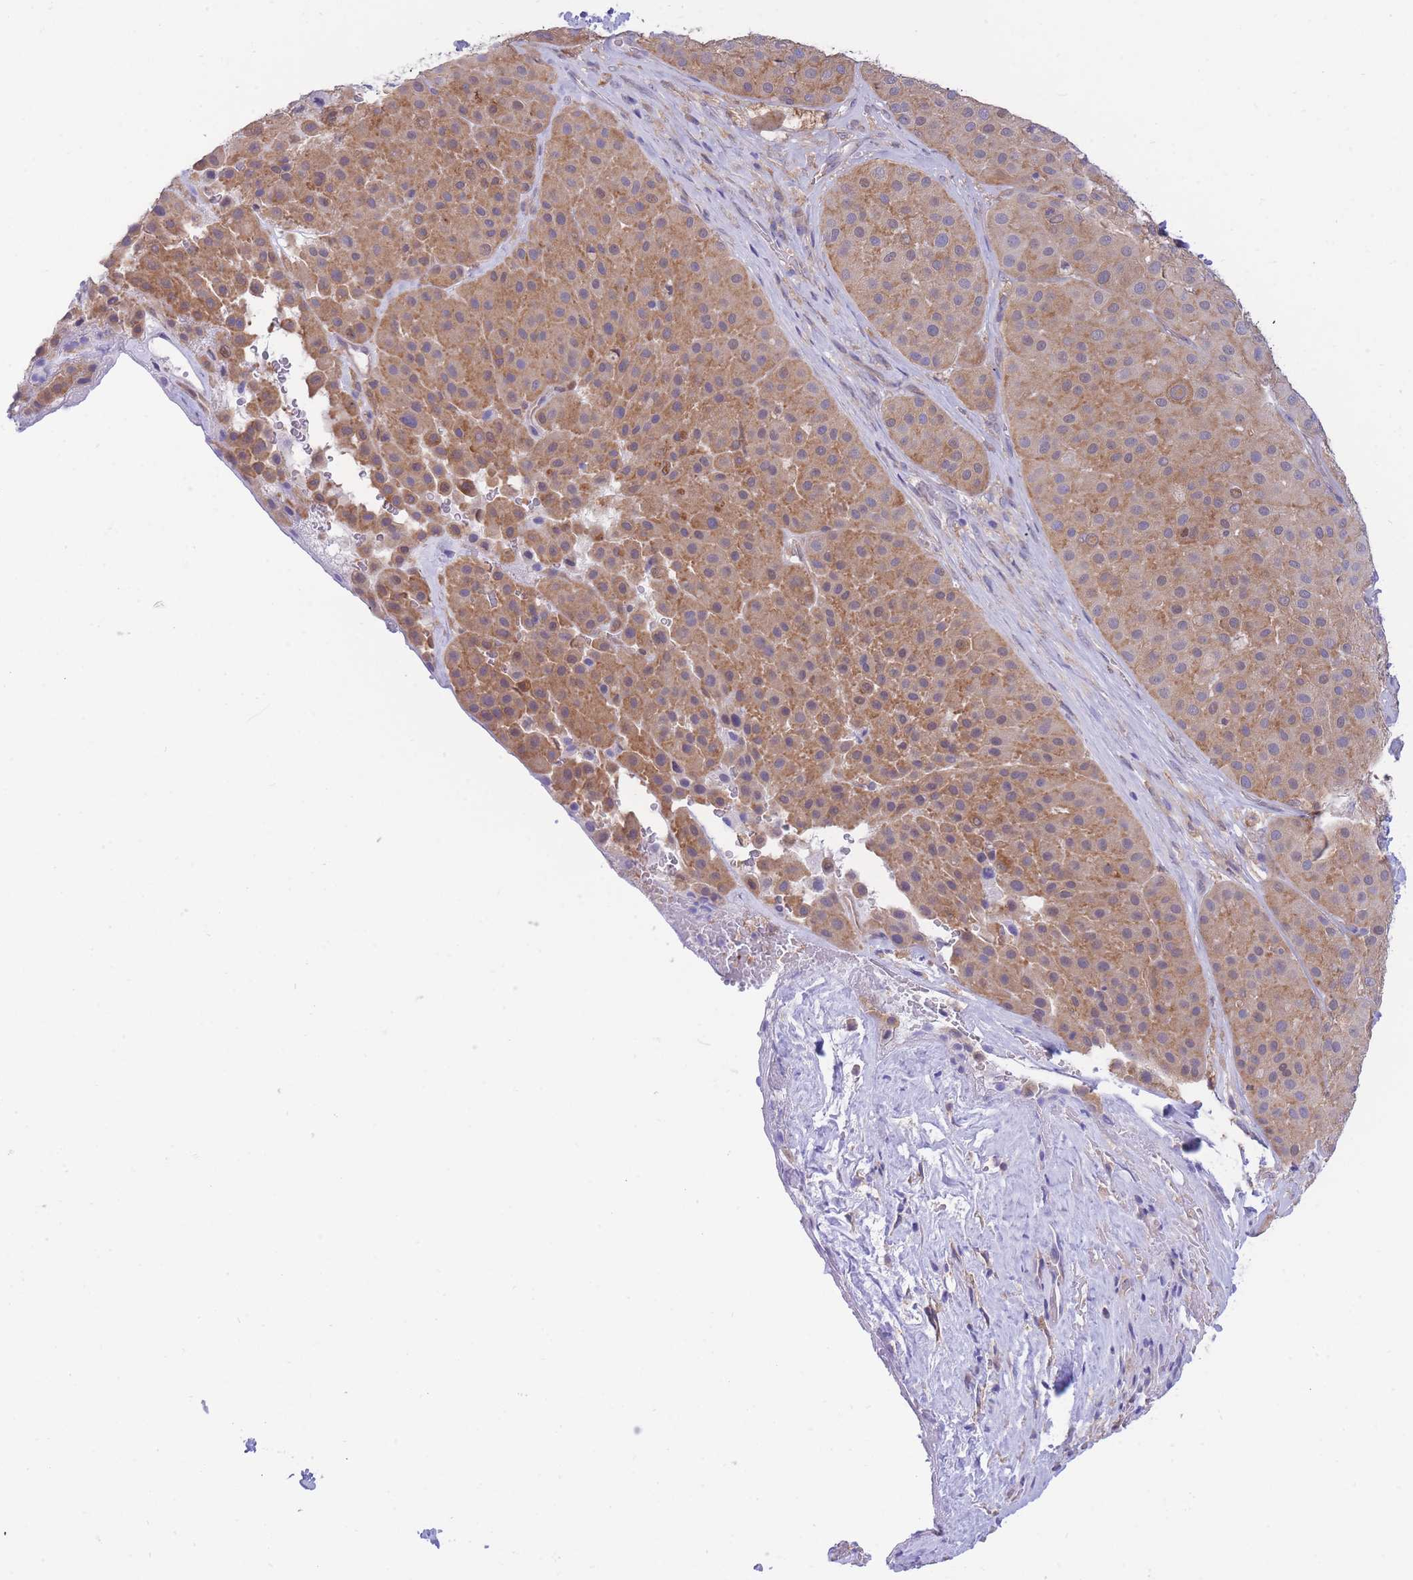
{"staining": {"intensity": "moderate", "quantity": ">75%", "location": "cytoplasmic/membranous"}, "tissue": "melanoma", "cell_type": "Tumor cells", "image_type": "cancer", "snomed": [{"axis": "morphology", "description": "Malignant melanoma, Metastatic site"}, {"axis": "topography", "description": "Smooth muscle"}], "caption": "This photomicrograph exhibits immunohistochemistry staining of human melanoma, with medium moderate cytoplasmic/membranous expression in about >75% of tumor cells.", "gene": "NAMPT", "patient": {"sex": "male", "age": 41}}